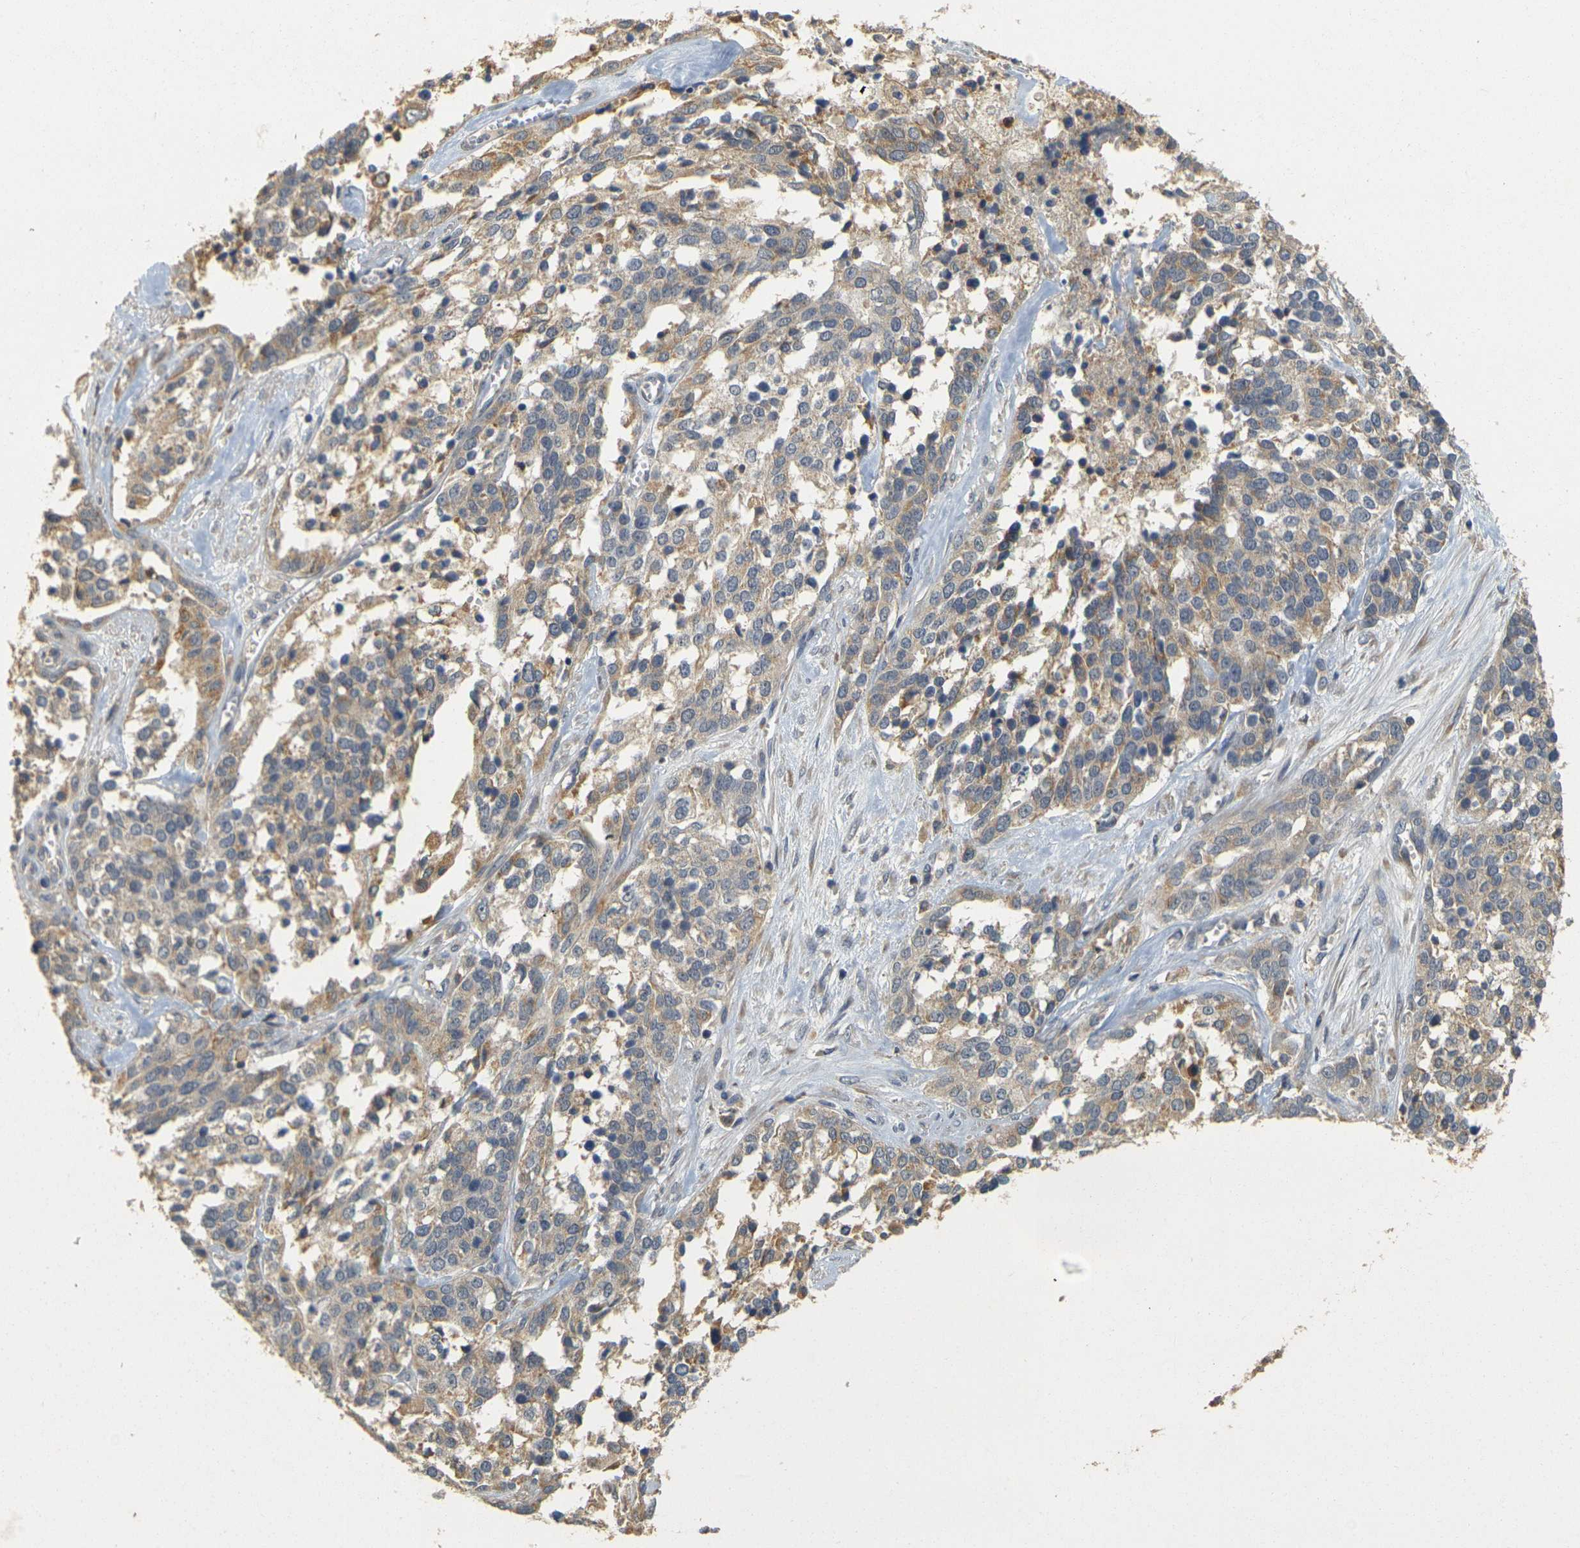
{"staining": {"intensity": "moderate", "quantity": "25%-75%", "location": "cytoplasmic/membranous"}, "tissue": "ovarian cancer", "cell_type": "Tumor cells", "image_type": "cancer", "snomed": [{"axis": "morphology", "description": "Cystadenocarcinoma, serous, NOS"}, {"axis": "topography", "description": "Ovary"}], "caption": "Immunohistochemistry of ovarian cancer reveals medium levels of moderate cytoplasmic/membranous positivity in about 25%-75% of tumor cells.", "gene": "GDAP1", "patient": {"sex": "female", "age": 44}}